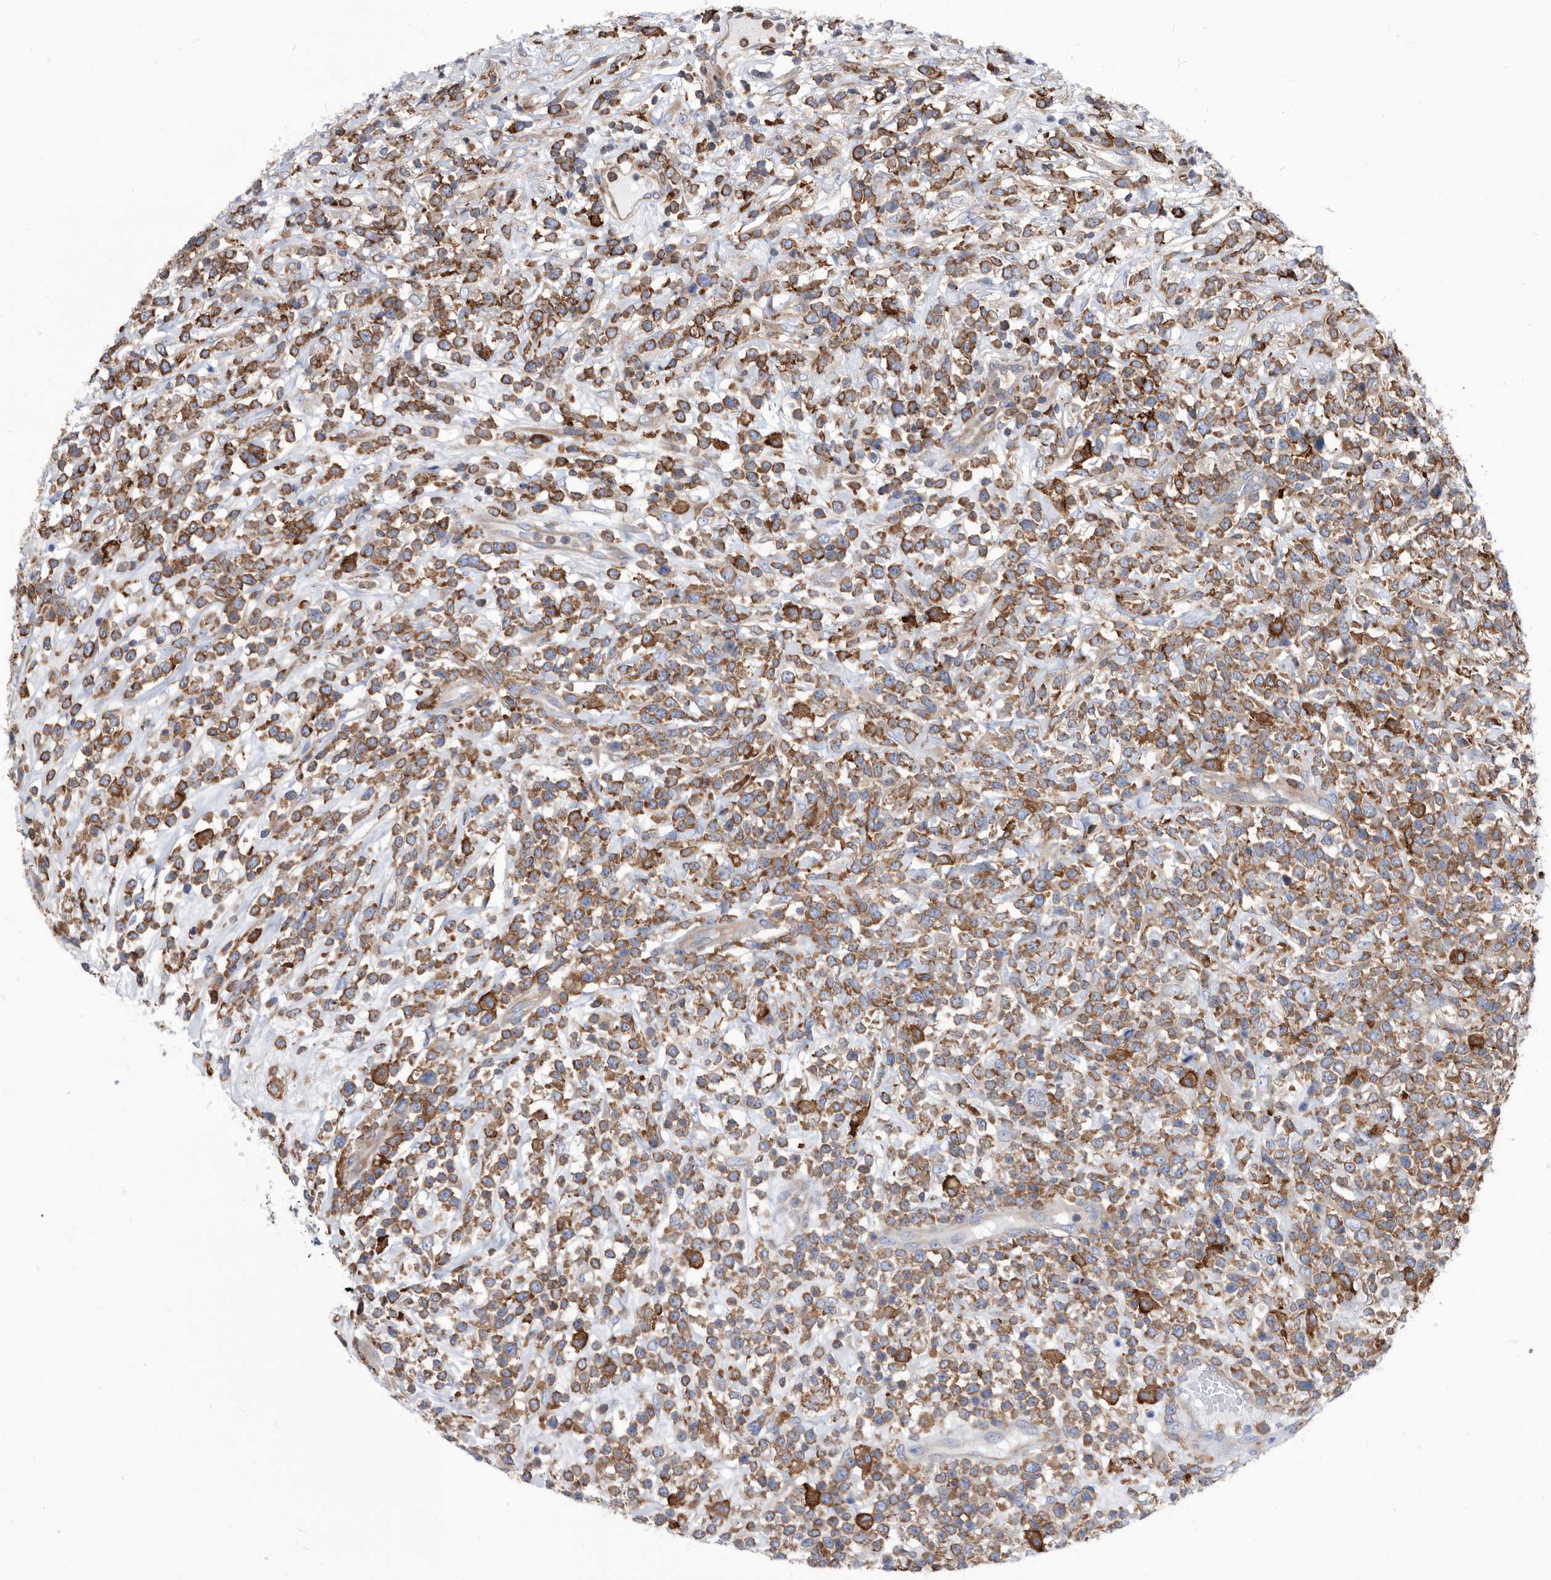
{"staining": {"intensity": "moderate", "quantity": ">75%", "location": "cytoplasmic/membranous"}, "tissue": "lymphoma", "cell_type": "Tumor cells", "image_type": "cancer", "snomed": [{"axis": "morphology", "description": "Malignant lymphoma, non-Hodgkin's type, High grade"}, {"axis": "topography", "description": "Colon"}], "caption": "Immunohistochemistry micrograph of high-grade malignant lymphoma, non-Hodgkin's type stained for a protein (brown), which shows medium levels of moderate cytoplasmic/membranous positivity in approximately >75% of tumor cells.", "gene": "SMG7", "patient": {"sex": "female", "age": 53}}